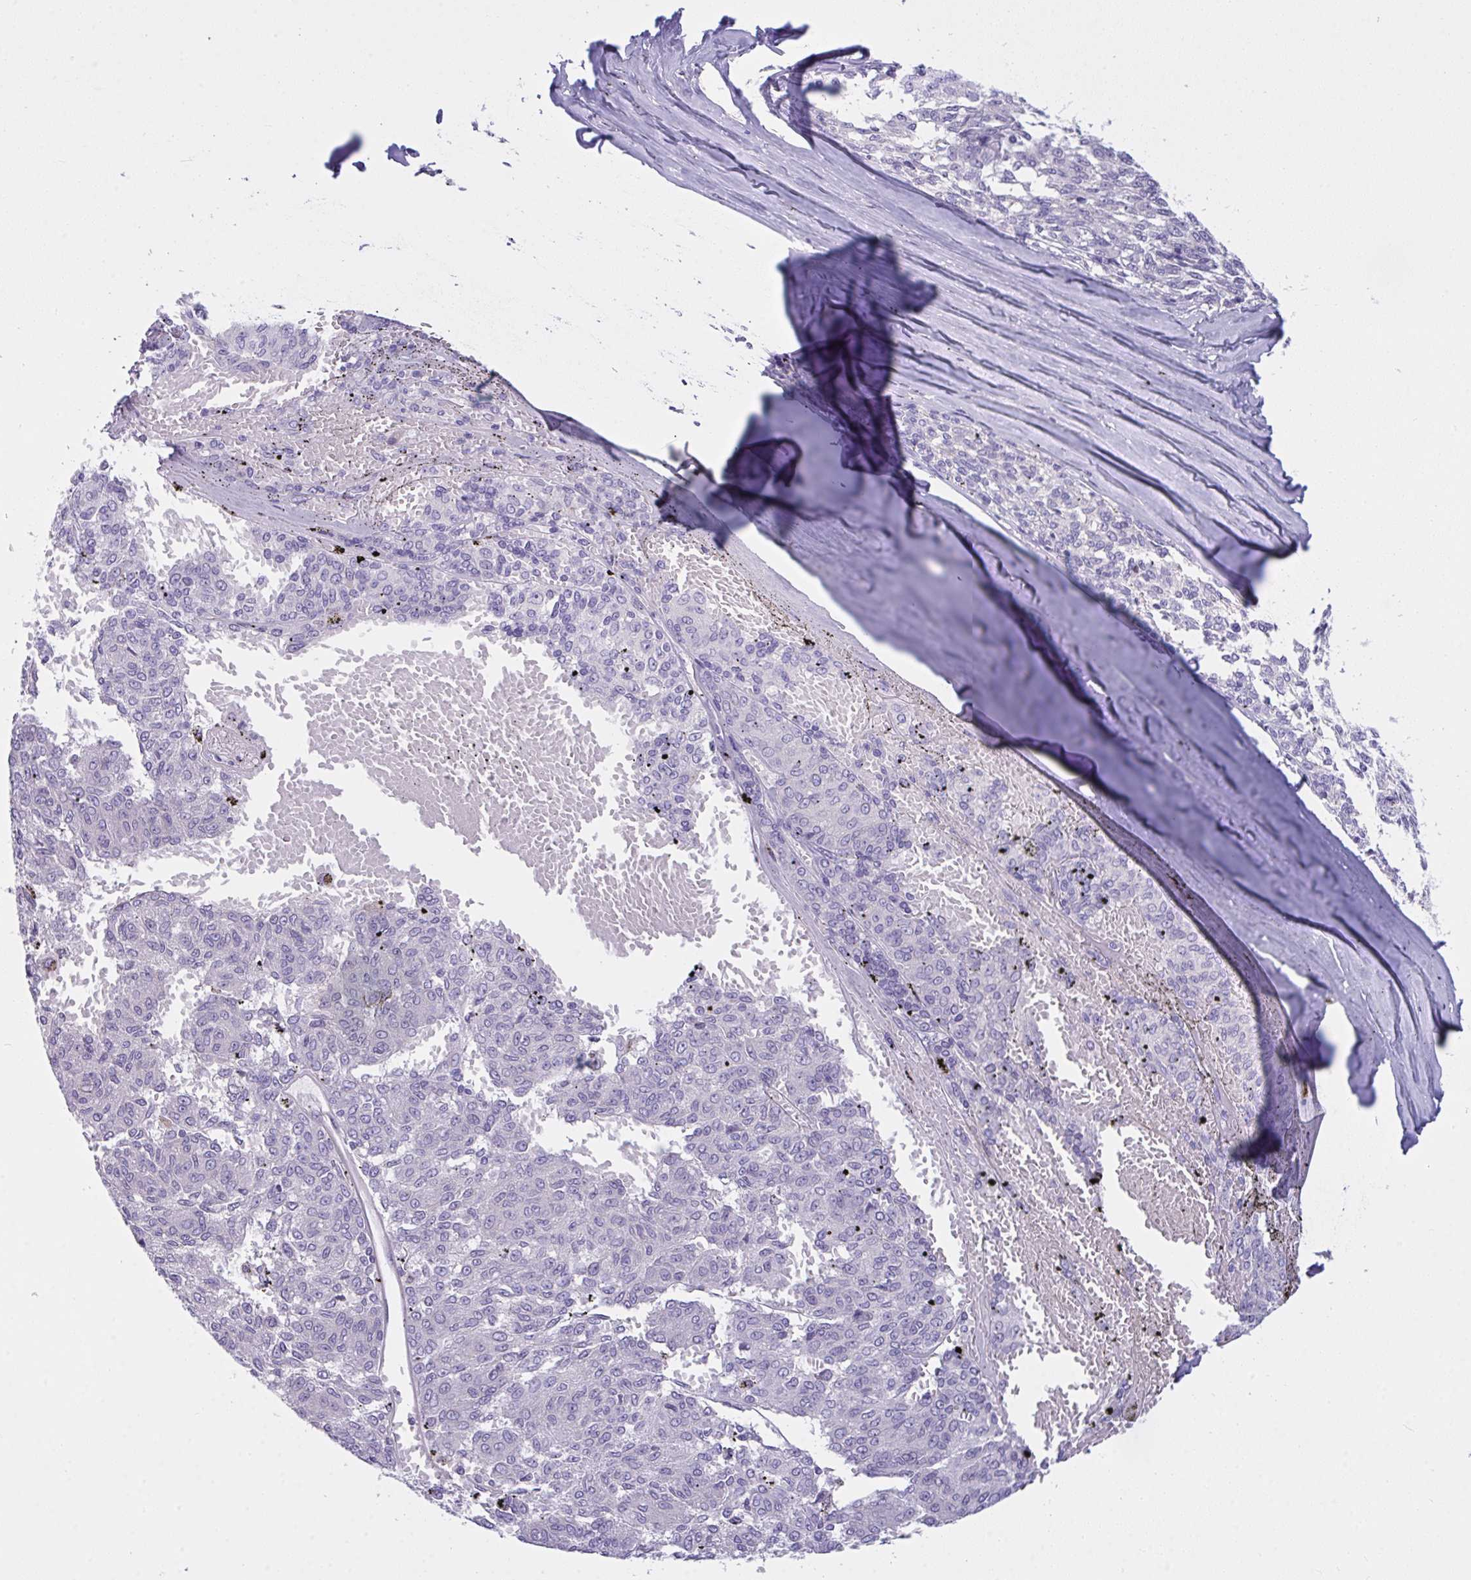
{"staining": {"intensity": "negative", "quantity": "none", "location": "none"}, "tissue": "melanoma", "cell_type": "Tumor cells", "image_type": "cancer", "snomed": [{"axis": "morphology", "description": "Malignant melanoma, NOS"}, {"axis": "topography", "description": "Skin"}], "caption": "Tumor cells are negative for protein expression in human melanoma. Brightfield microscopy of immunohistochemistry stained with DAB (brown) and hematoxylin (blue), captured at high magnification.", "gene": "SEMA6B", "patient": {"sex": "female", "age": 72}}